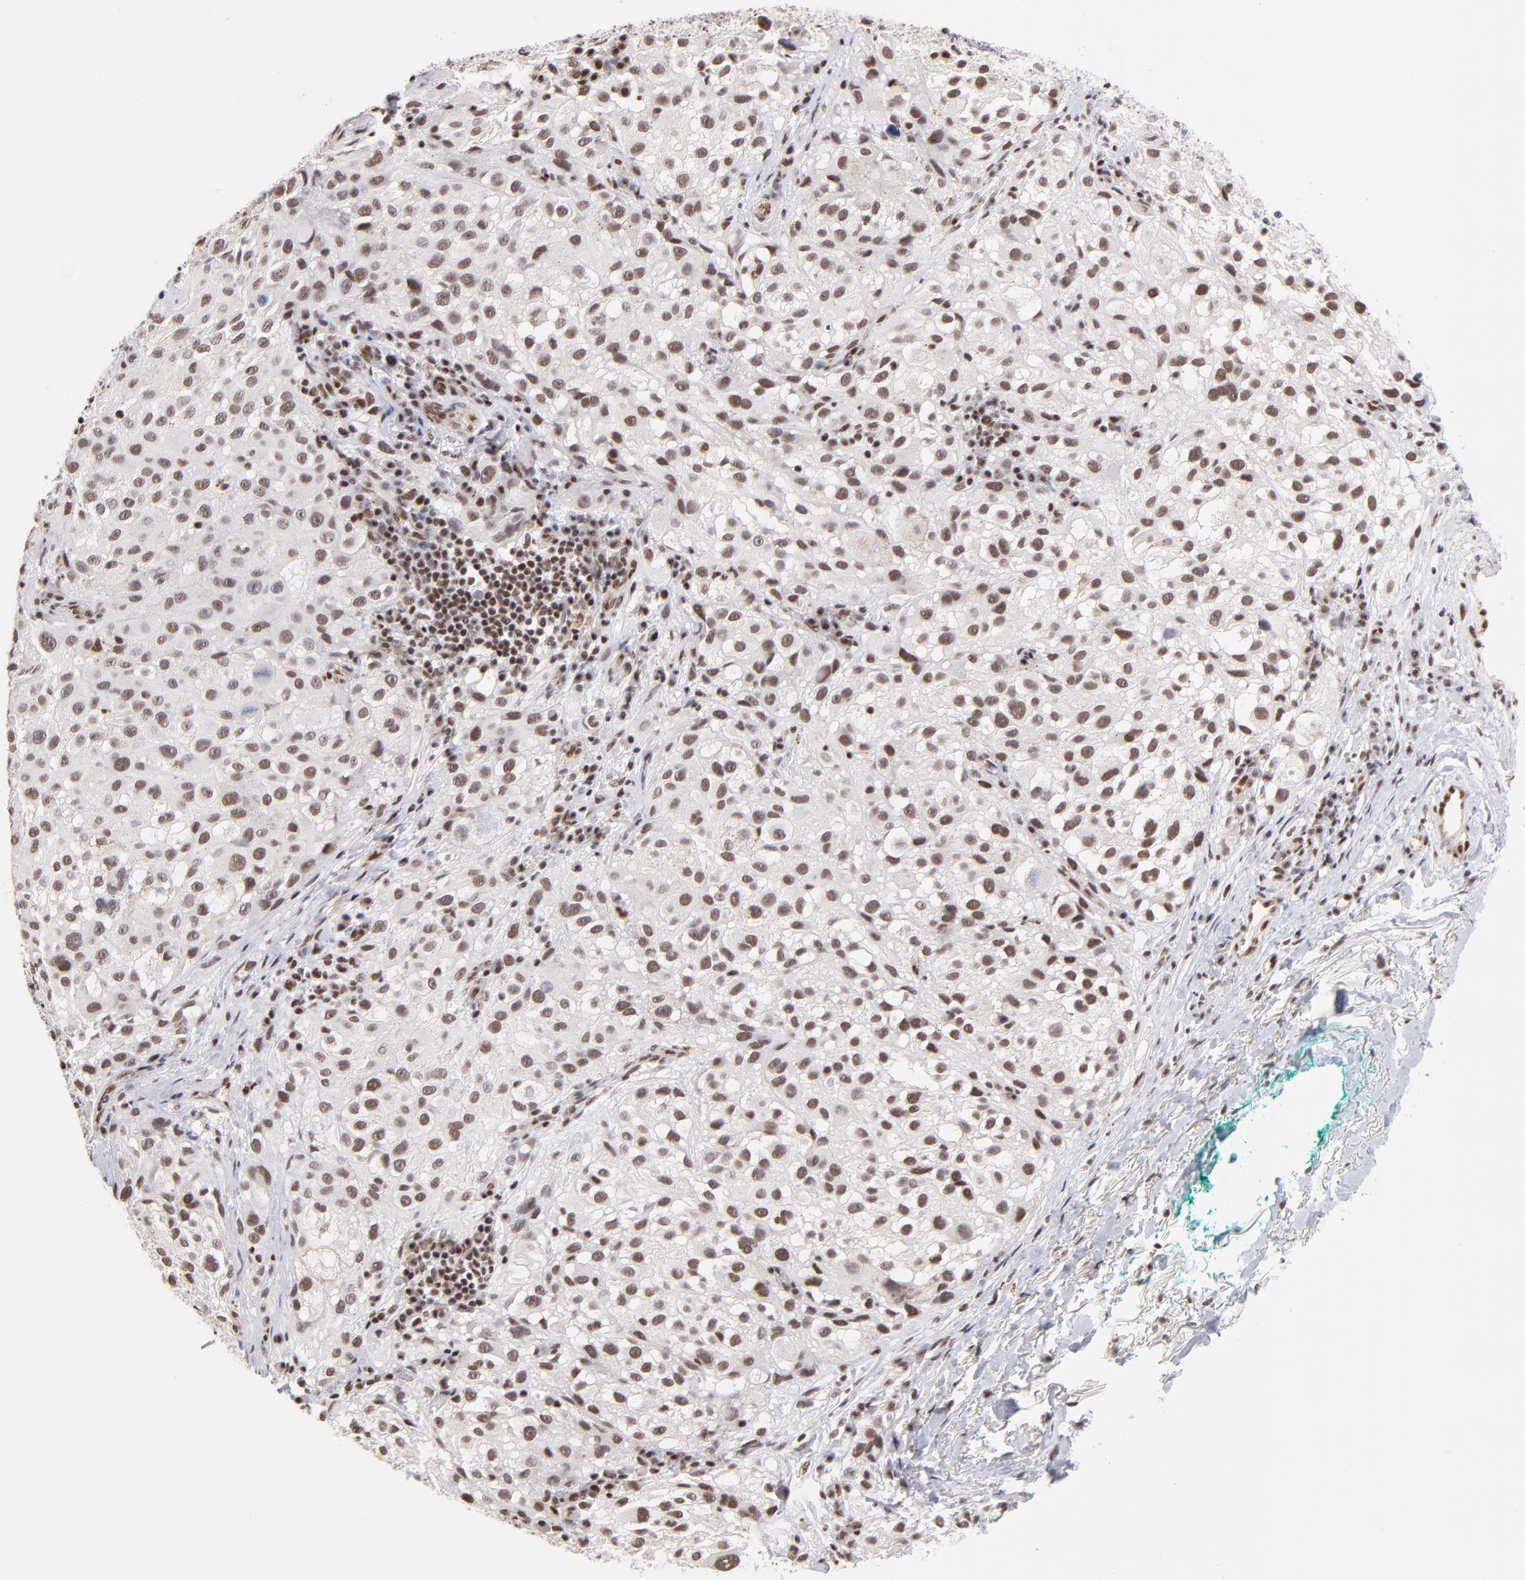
{"staining": {"intensity": "moderate", "quantity": ">75%", "location": "nuclear"}, "tissue": "melanoma", "cell_type": "Tumor cells", "image_type": "cancer", "snomed": [{"axis": "morphology", "description": "Necrosis, NOS"}, {"axis": "morphology", "description": "Malignant melanoma, NOS"}, {"axis": "topography", "description": "Skin"}], "caption": "Protein expression analysis of human melanoma reveals moderate nuclear staining in approximately >75% of tumor cells.", "gene": "GABPA", "patient": {"sex": "female", "age": 87}}